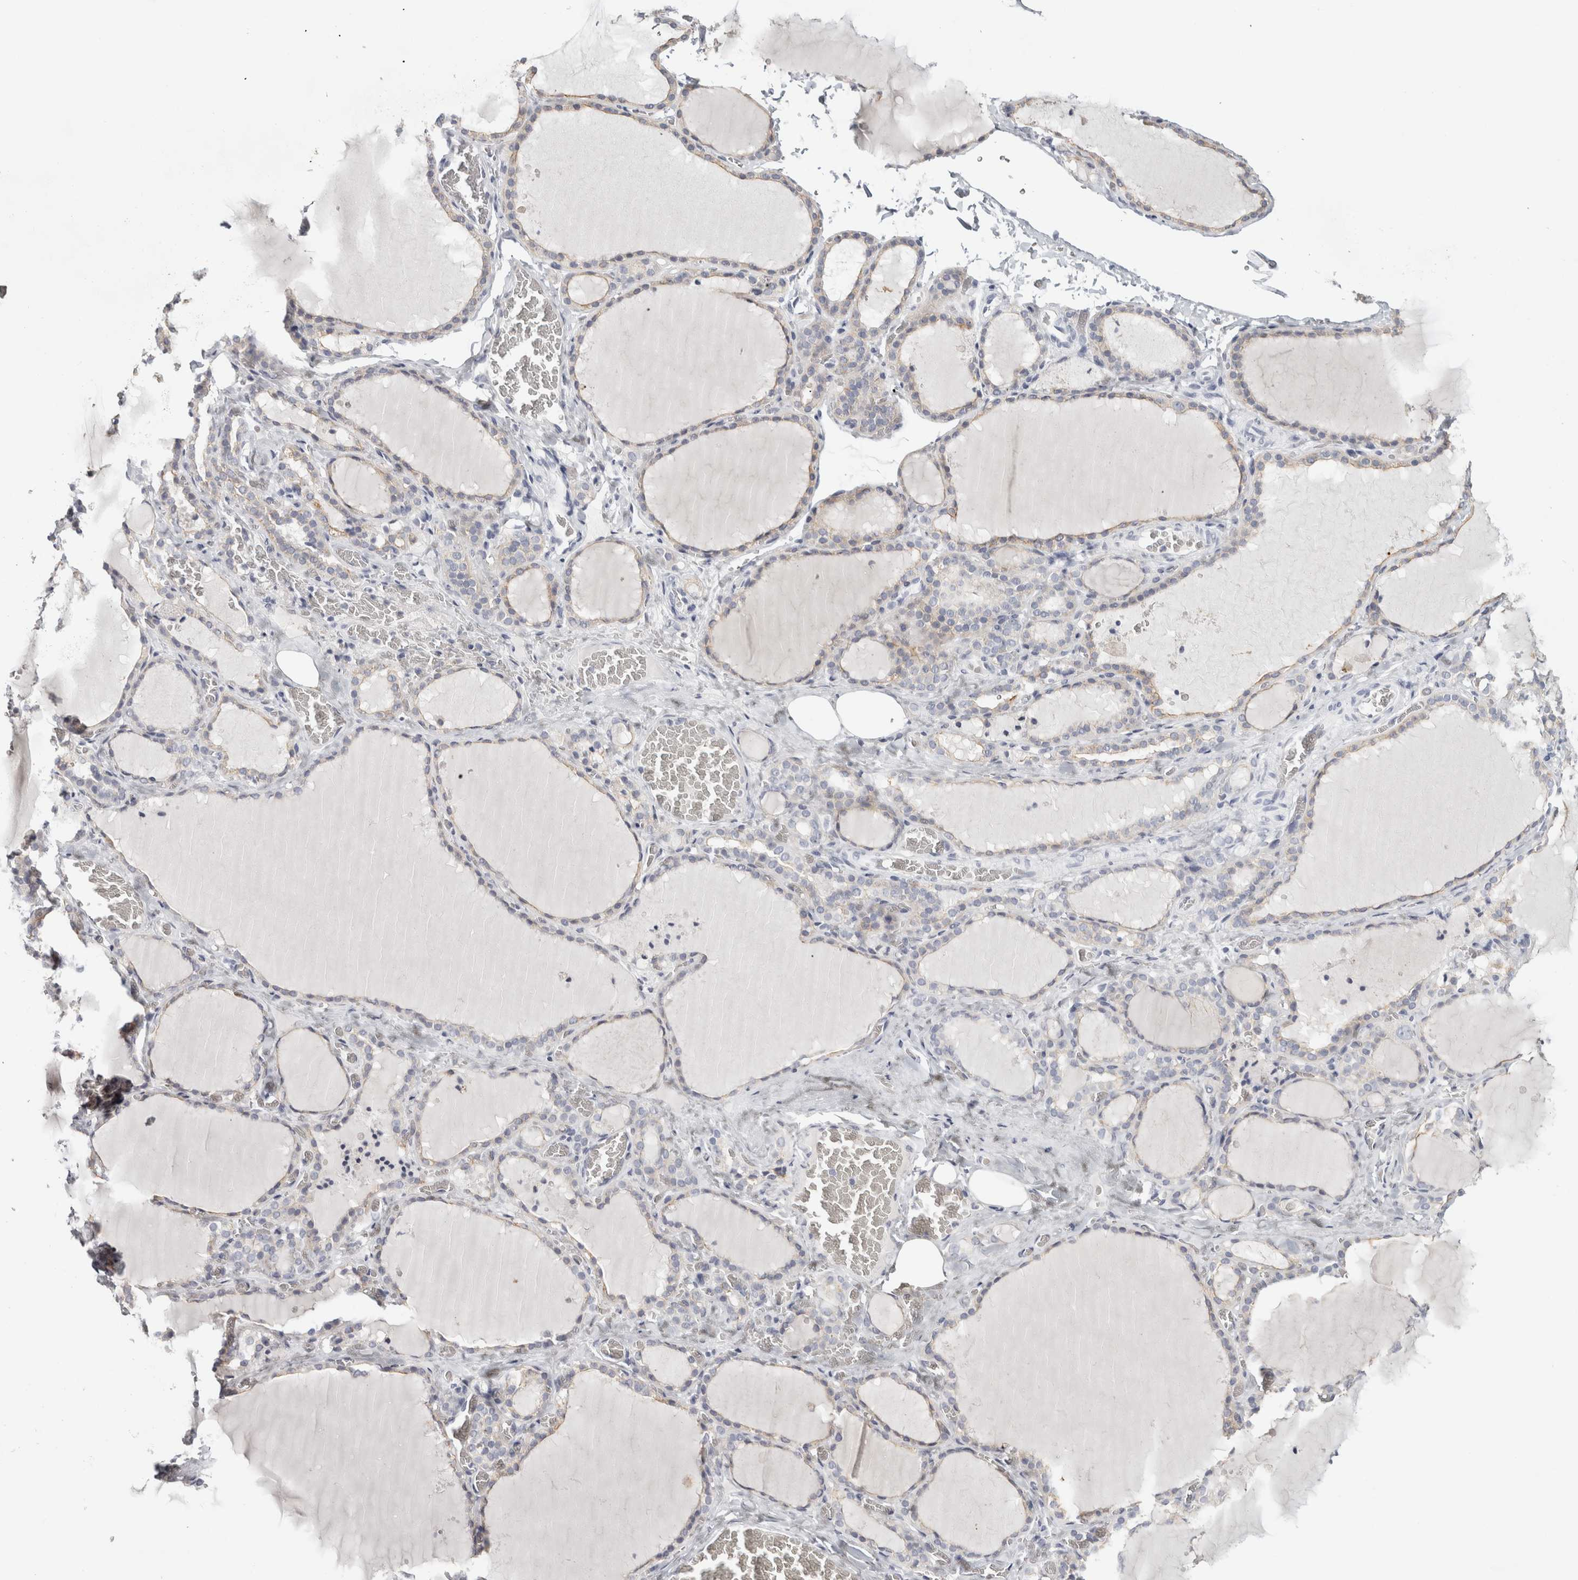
{"staining": {"intensity": "negative", "quantity": "none", "location": "none"}, "tissue": "thyroid gland", "cell_type": "Glandular cells", "image_type": "normal", "snomed": [{"axis": "morphology", "description": "Normal tissue, NOS"}, {"axis": "topography", "description": "Thyroid gland"}], "caption": "This is a histopathology image of immunohistochemistry staining of benign thyroid gland, which shows no staining in glandular cells.", "gene": "RPH3AL", "patient": {"sex": "female", "age": 22}}